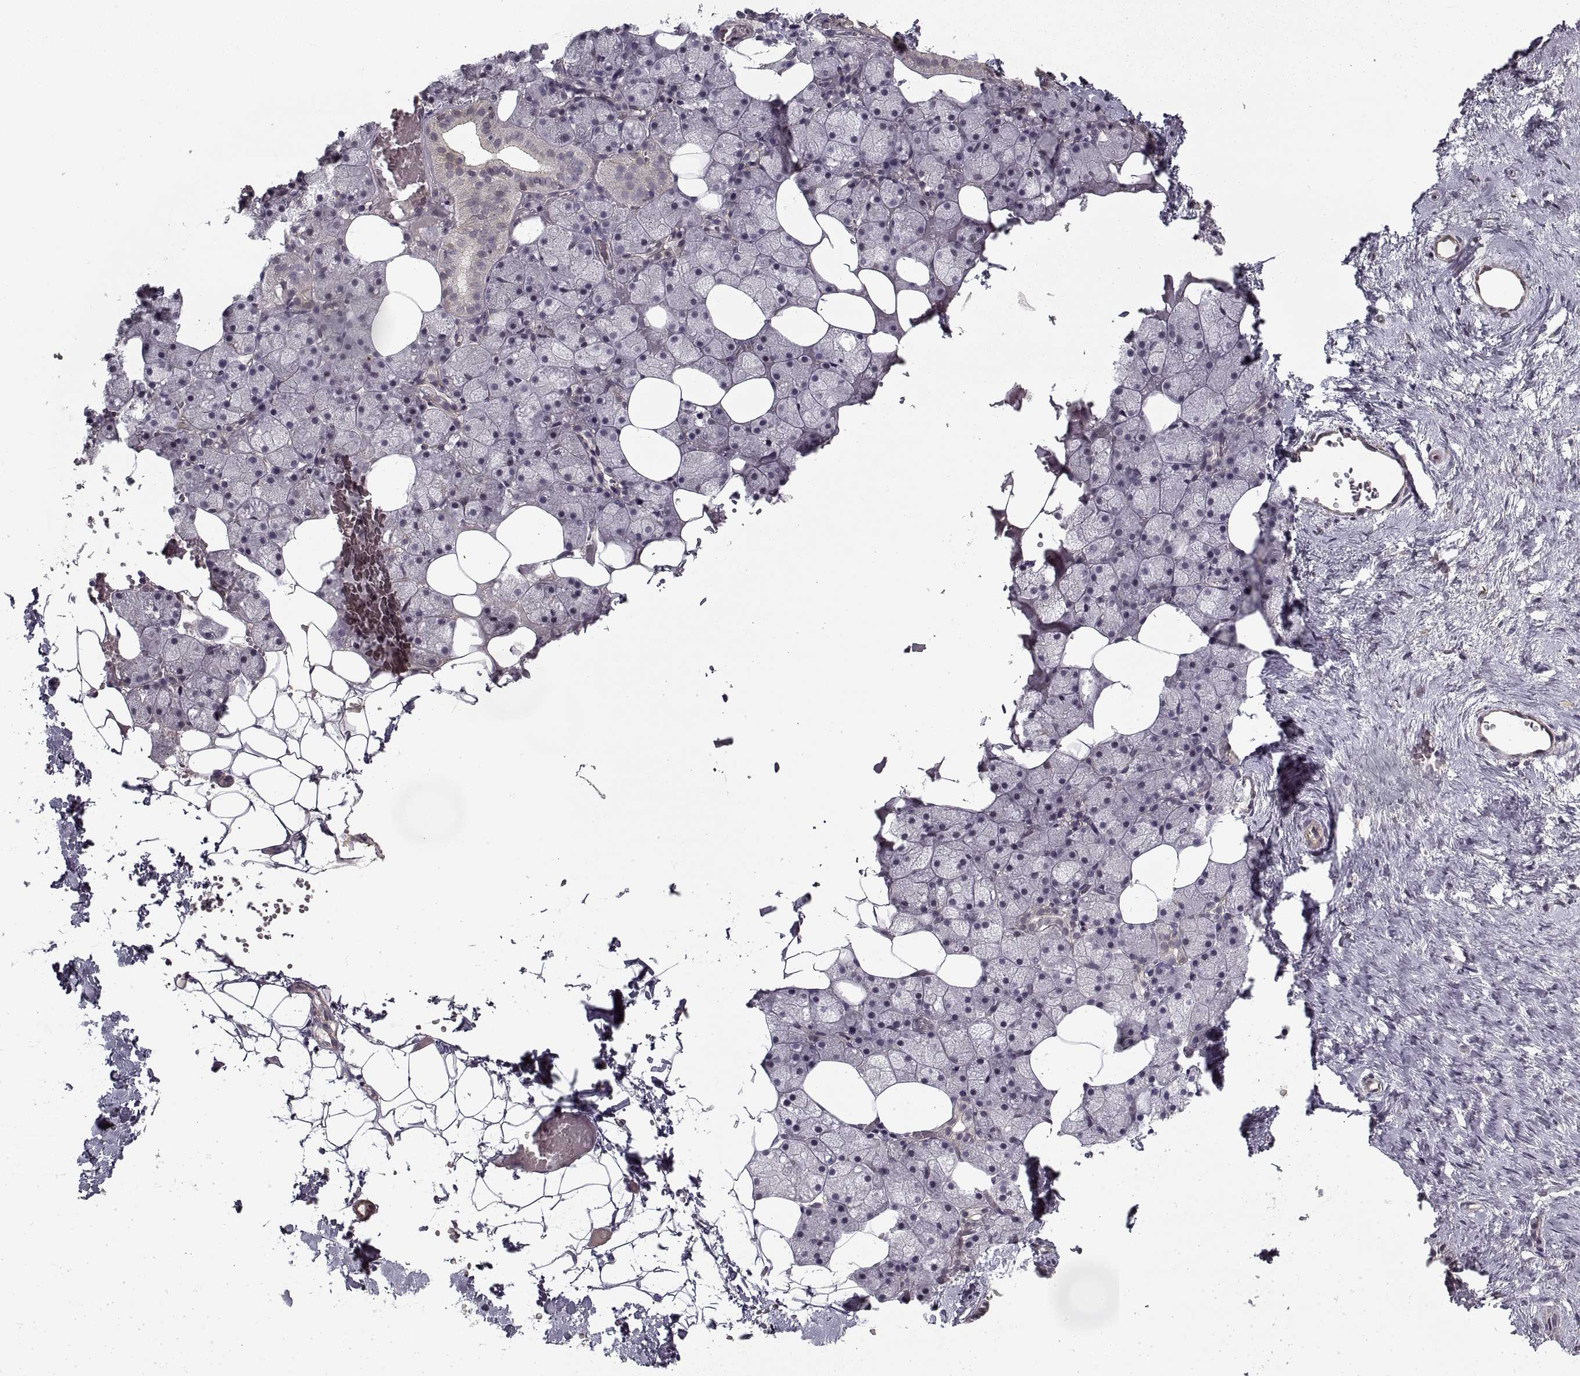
{"staining": {"intensity": "negative", "quantity": "none", "location": "none"}, "tissue": "salivary gland", "cell_type": "Glandular cells", "image_type": "normal", "snomed": [{"axis": "morphology", "description": "Normal tissue, NOS"}, {"axis": "topography", "description": "Salivary gland"}], "caption": "IHC of normal human salivary gland reveals no expression in glandular cells. The staining was performed using DAB (3,3'-diaminobenzidine) to visualize the protein expression in brown, while the nuclei were stained in blue with hematoxylin (Magnification: 20x).", "gene": "LAMB2", "patient": {"sex": "male", "age": 38}}